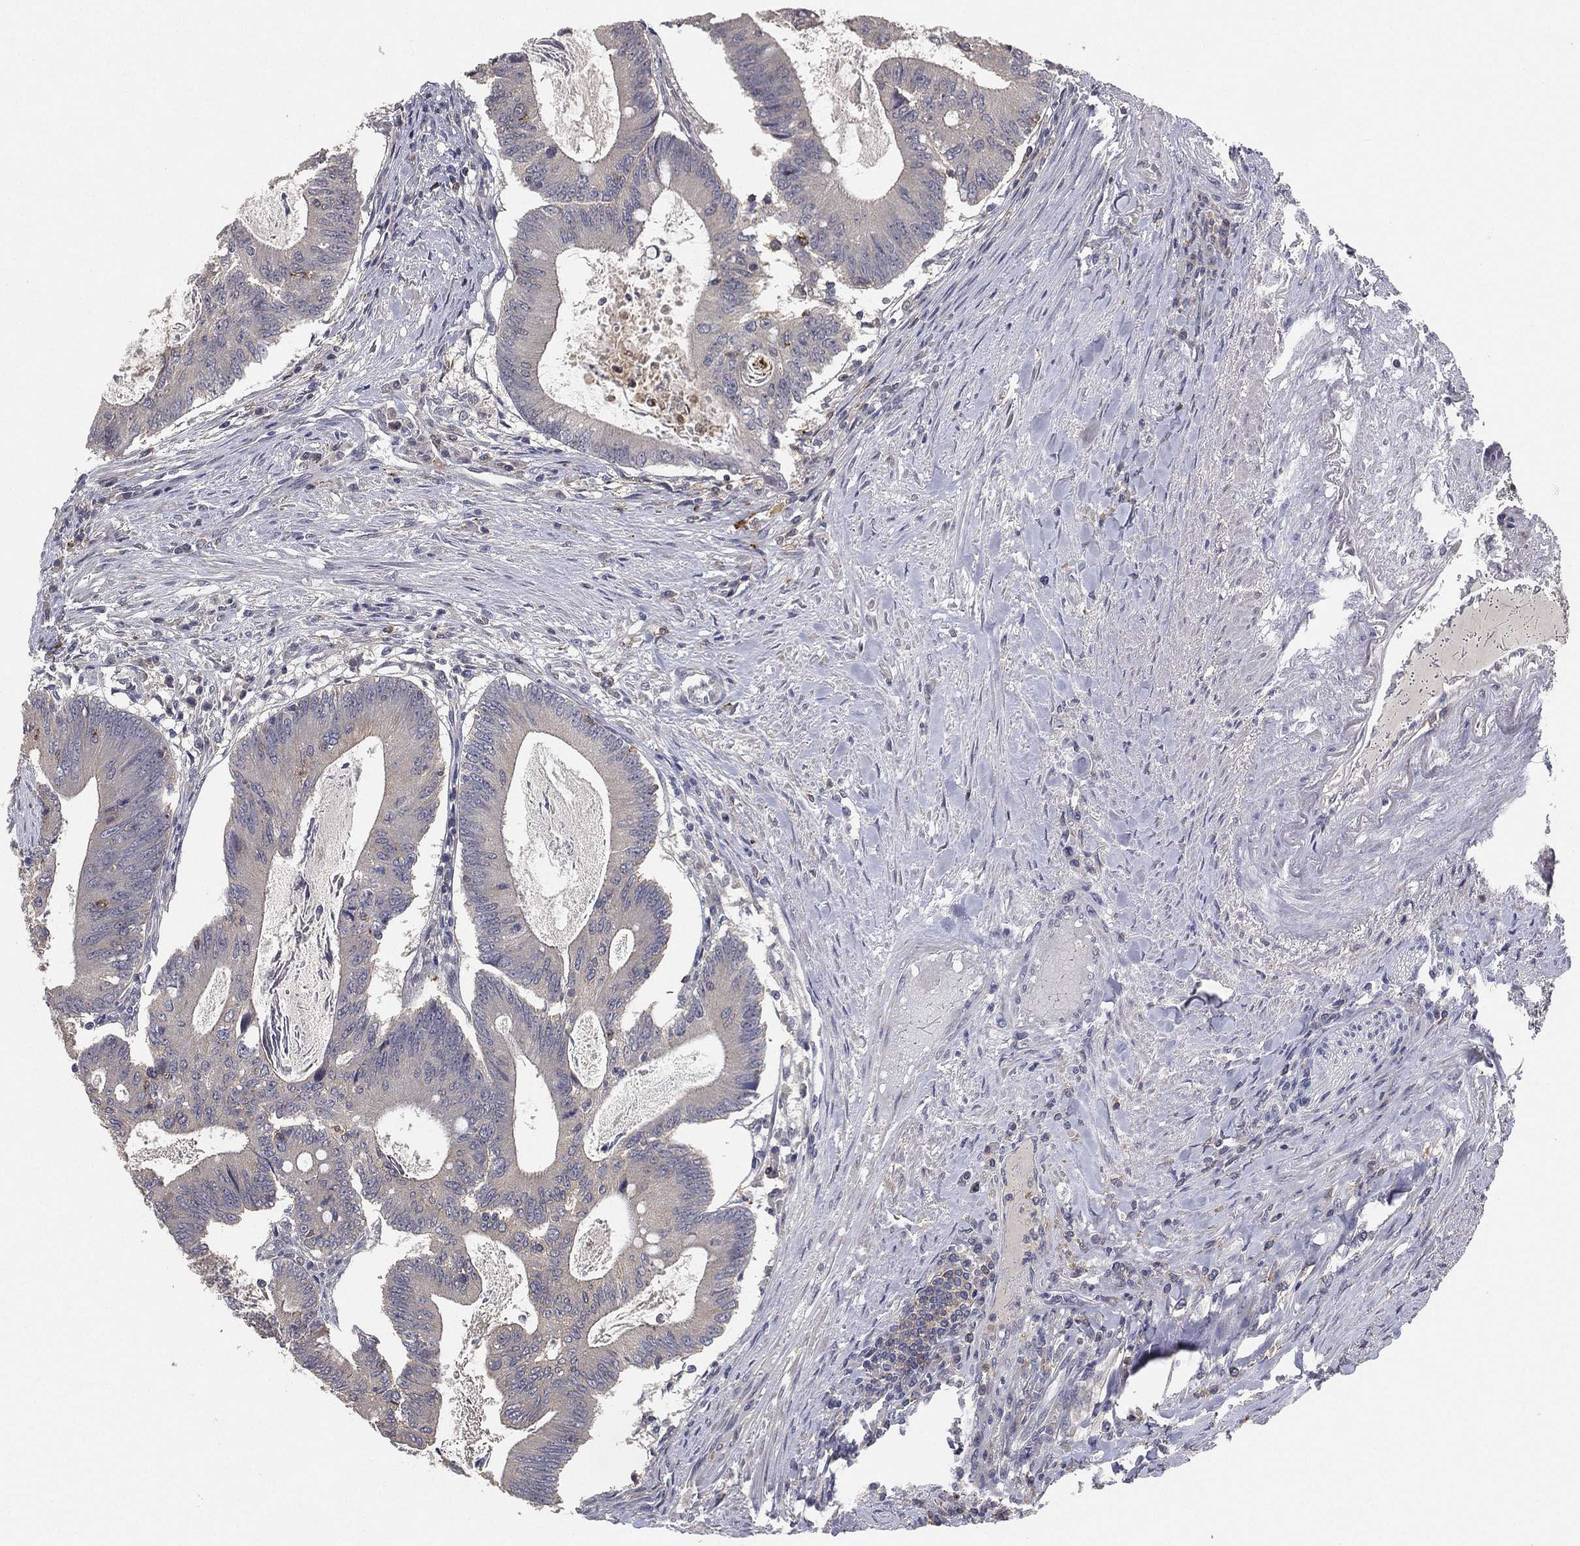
{"staining": {"intensity": "negative", "quantity": "none", "location": "none"}, "tissue": "colorectal cancer", "cell_type": "Tumor cells", "image_type": "cancer", "snomed": [{"axis": "morphology", "description": "Adenocarcinoma, NOS"}, {"axis": "topography", "description": "Colon"}], "caption": "This is an immunohistochemistry image of human colorectal cancer. There is no positivity in tumor cells.", "gene": "CFAP251", "patient": {"sex": "female", "age": 70}}